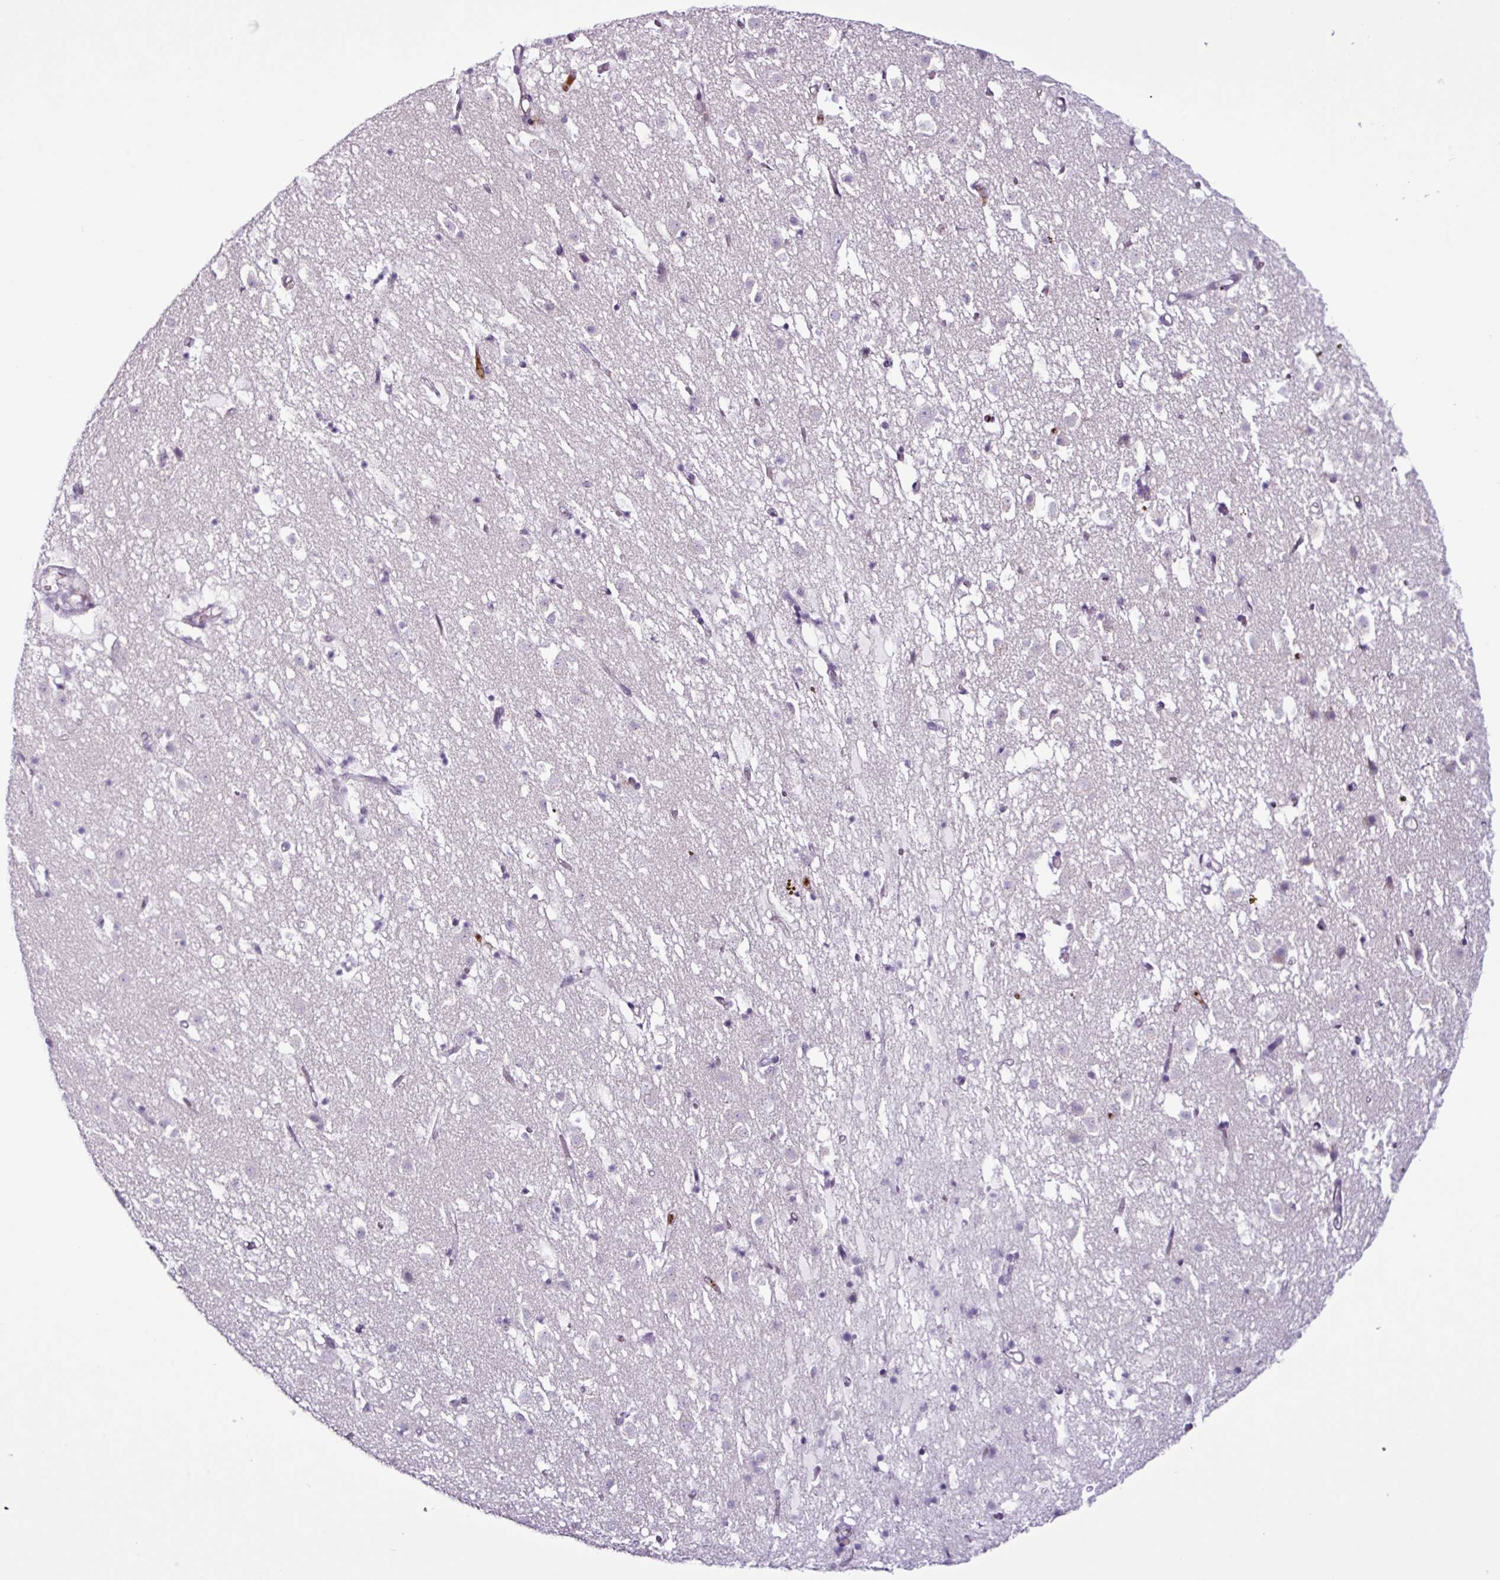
{"staining": {"intensity": "negative", "quantity": "none", "location": "none"}, "tissue": "caudate", "cell_type": "Glial cells", "image_type": "normal", "snomed": [{"axis": "morphology", "description": "Normal tissue, NOS"}, {"axis": "topography", "description": "Lateral ventricle wall"}], "caption": "A high-resolution micrograph shows immunohistochemistry (IHC) staining of benign caudate, which exhibits no significant staining in glial cells.", "gene": "TMEM178A", "patient": {"sex": "male", "age": 58}}